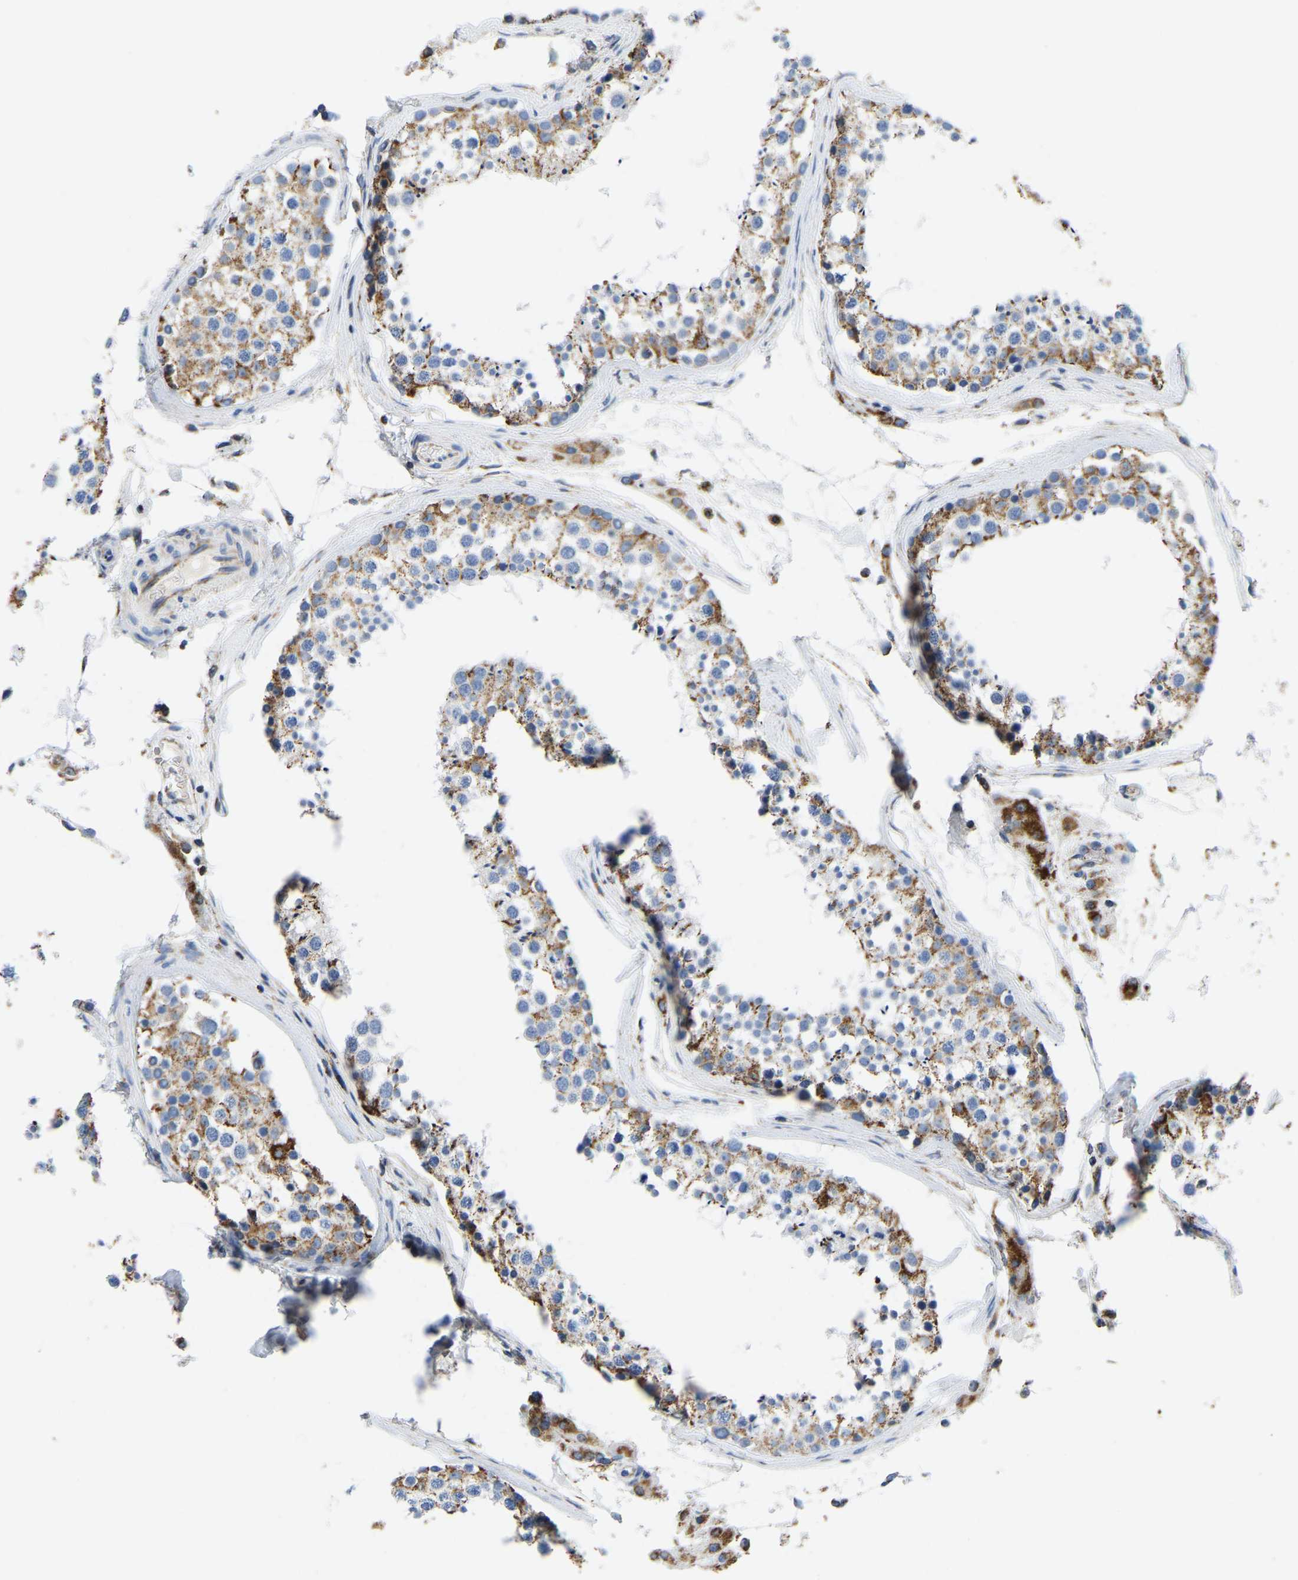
{"staining": {"intensity": "moderate", "quantity": ">75%", "location": "cytoplasmic/membranous"}, "tissue": "testis", "cell_type": "Cells in seminiferous ducts", "image_type": "normal", "snomed": [{"axis": "morphology", "description": "Normal tissue, NOS"}, {"axis": "topography", "description": "Testis"}], "caption": "Immunohistochemical staining of normal human testis reveals moderate cytoplasmic/membranous protein staining in approximately >75% of cells in seminiferous ducts.", "gene": "SFXN1", "patient": {"sex": "male", "age": 46}}